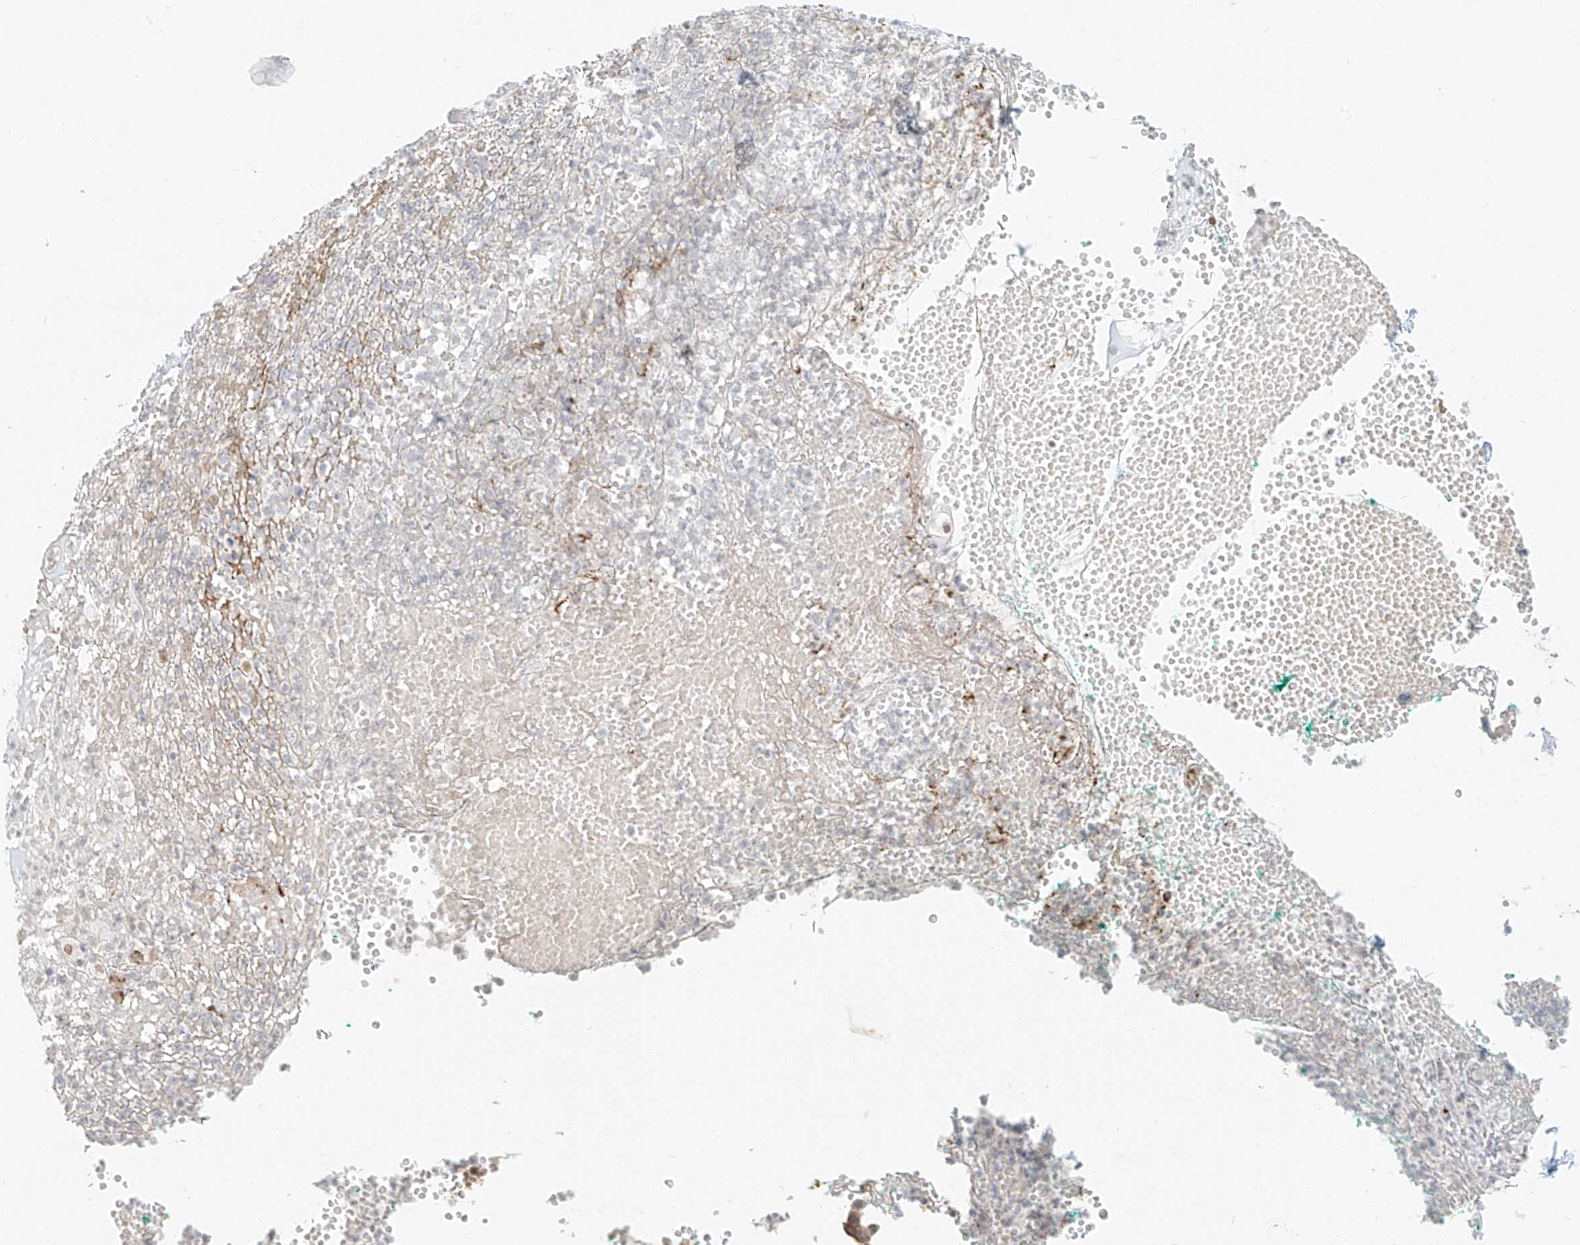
{"staining": {"intensity": "weak", "quantity": "25%-75%", "location": "cytoplasmic/membranous,nuclear"}, "tissue": "soft tissue", "cell_type": "Fibroblasts", "image_type": "normal", "snomed": [{"axis": "morphology", "description": "Normal tissue, NOS"}, {"axis": "morphology", "description": "Basal cell carcinoma"}, {"axis": "topography", "description": "Cartilage tissue"}, {"axis": "topography", "description": "Nasopharynx"}, {"axis": "topography", "description": "Oral tissue"}], "caption": "A brown stain labels weak cytoplasmic/membranous,nuclear positivity of a protein in fibroblasts of normal soft tissue.", "gene": "ZNF774", "patient": {"sex": "female", "age": 77}}